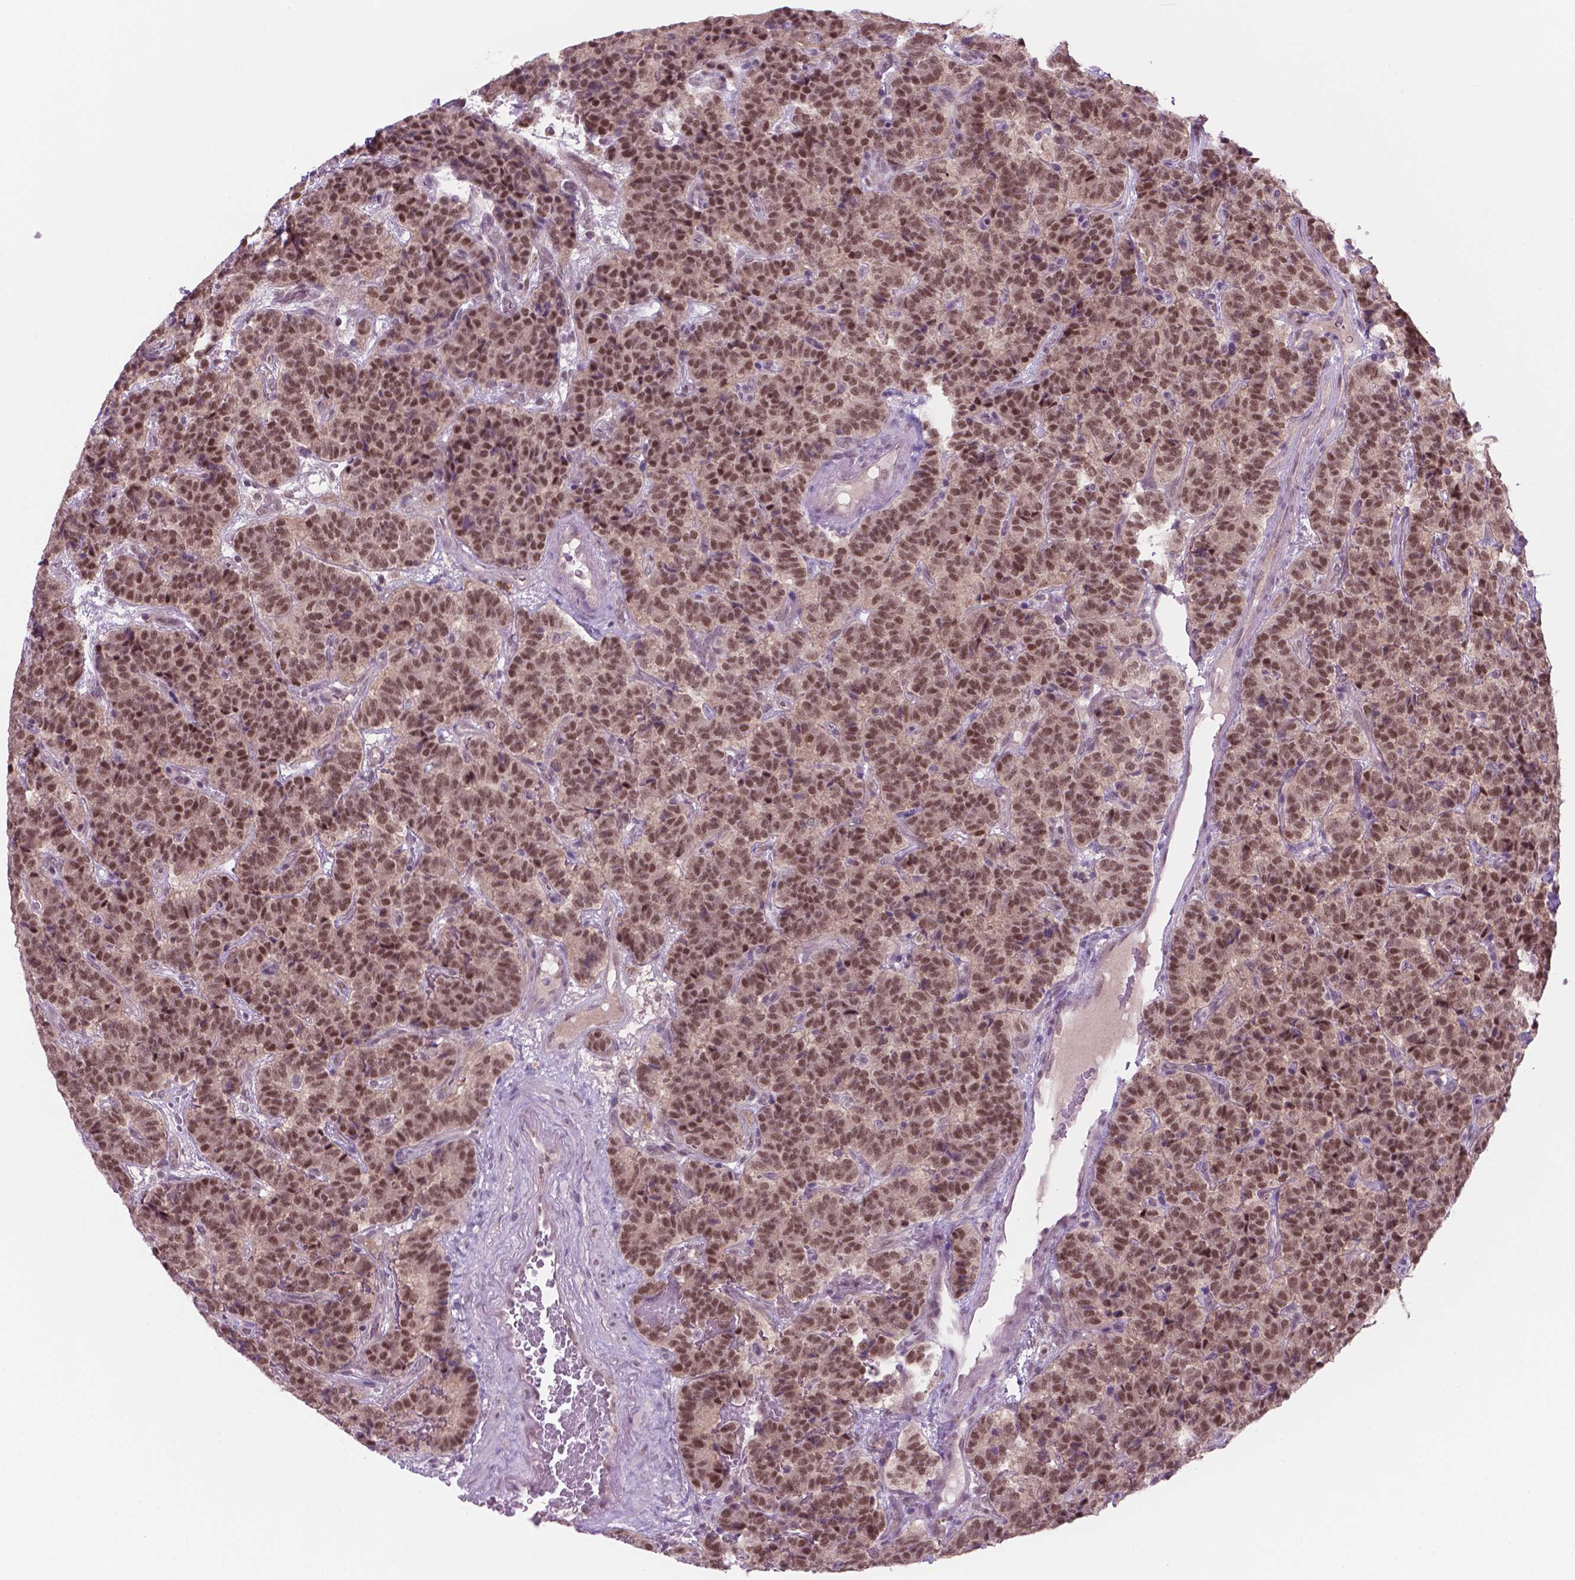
{"staining": {"intensity": "moderate", "quantity": ">75%", "location": "nuclear"}, "tissue": "carcinoid", "cell_type": "Tumor cells", "image_type": "cancer", "snomed": [{"axis": "morphology", "description": "Carcinoid, malignant, NOS"}, {"axis": "topography", "description": "Pancreas"}], "caption": "Protein staining of carcinoid tissue demonstrates moderate nuclear positivity in approximately >75% of tumor cells. The staining was performed using DAB to visualize the protein expression in brown, while the nuclei were stained in blue with hematoxylin (Magnification: 20x).", "gene": "PHAX", "patient": {"sex": "male", "age": 36}}